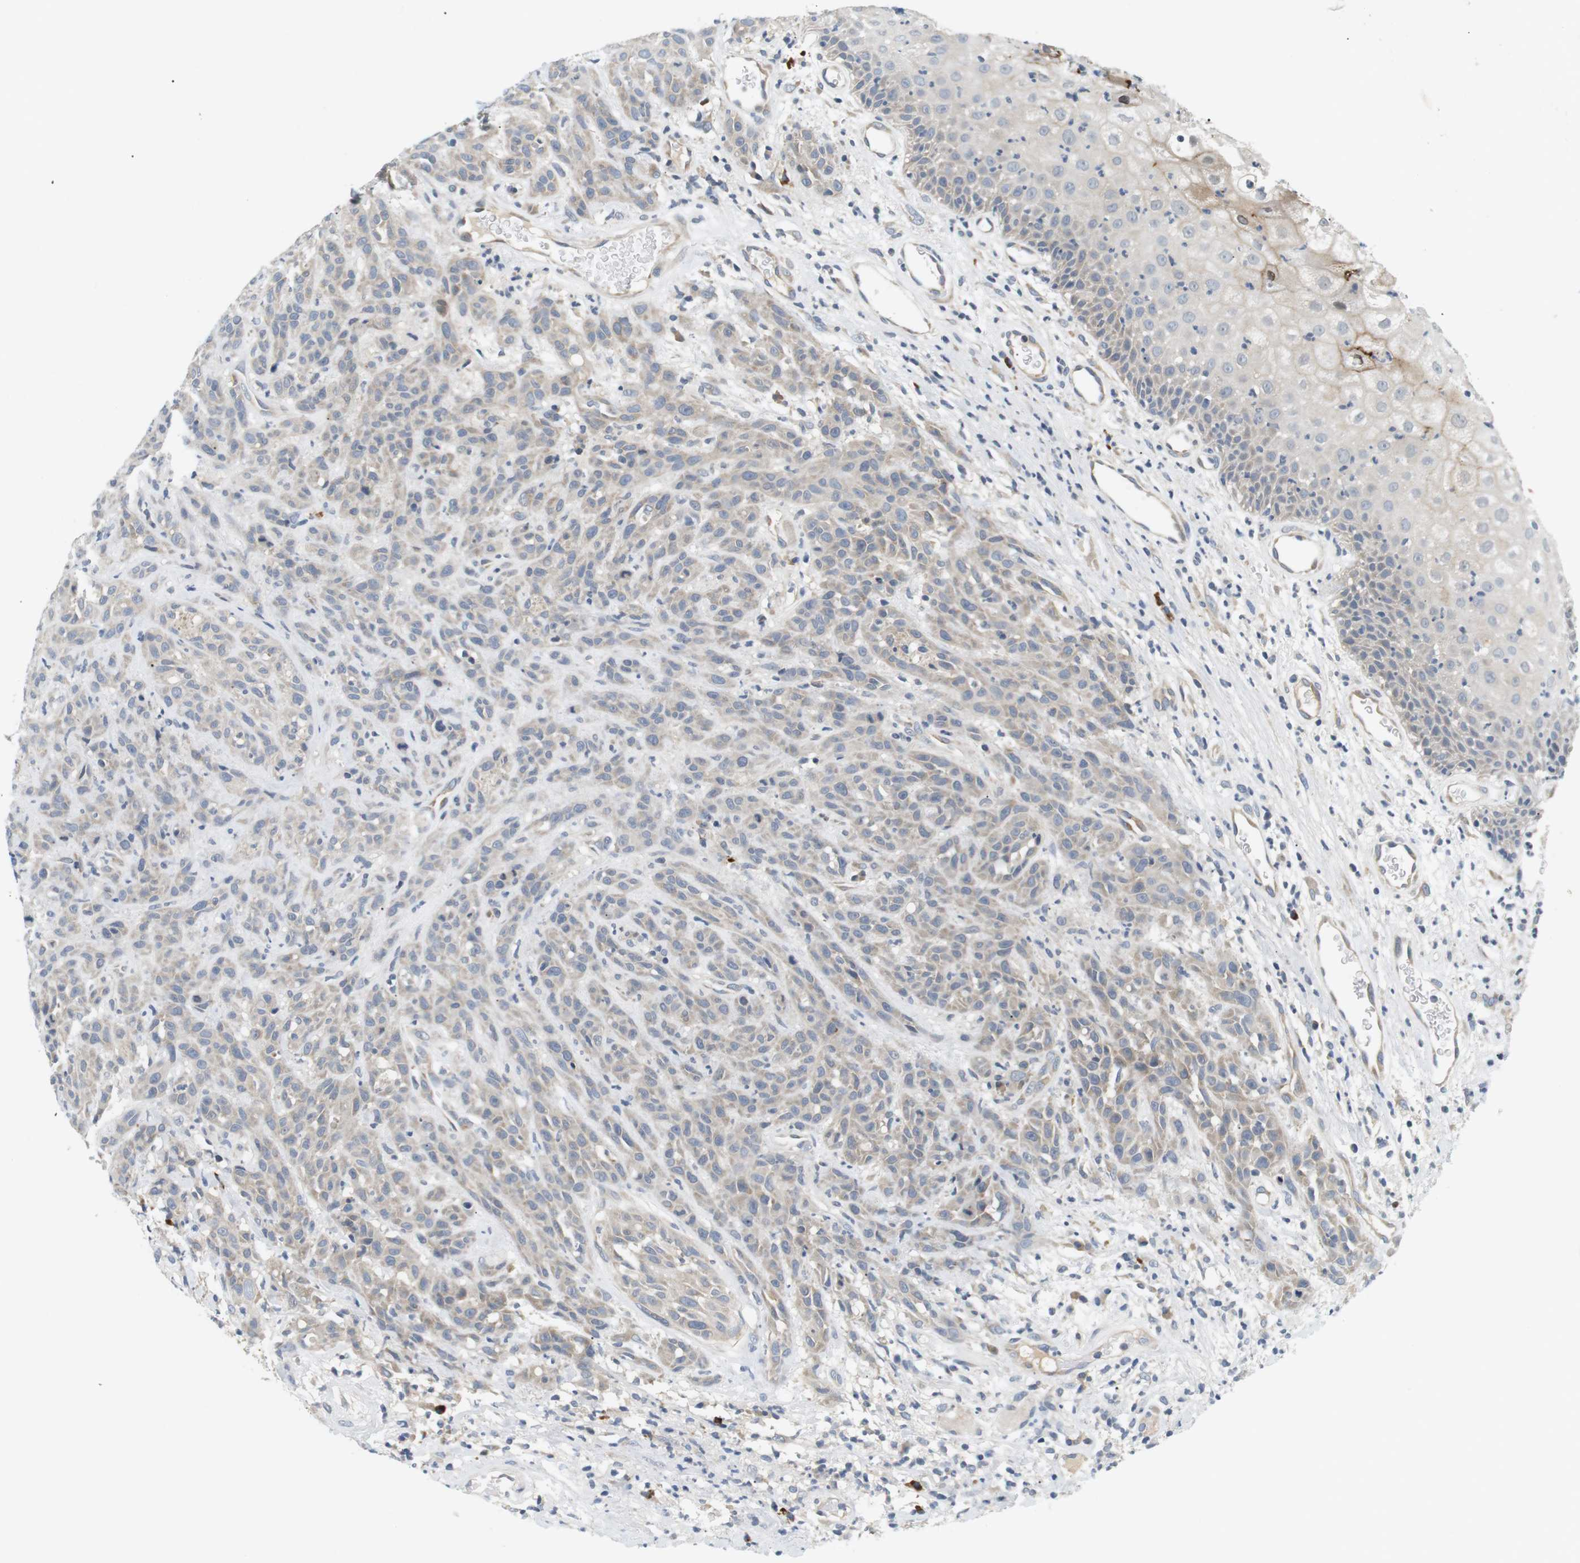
{"staining": {"intensity": "weak", "quantity": "<25%", "location": "cytoplasmic/membranous"}, "tissue": "head and neck cancer", "cell_type": "Tumor cells", "image_type": "cancer", "snomed": [{"axis": "morphology", "description": "Normal tissue, NOS"}, {"axis": "morphology", "description": "Squamous cell carcinoma, NOS"}, {"axis": "topography", "description": "Cartilage tissue"}, {"axis": "topography", "description": "Head-Neck"}], "caption": "An image of head and neck cancer (squamous cell carcinoma) stained for a protein displays no brown staining in tumor cells.", "gene": "EVA1C", "patient": {"sex": "male", "age": 62}}